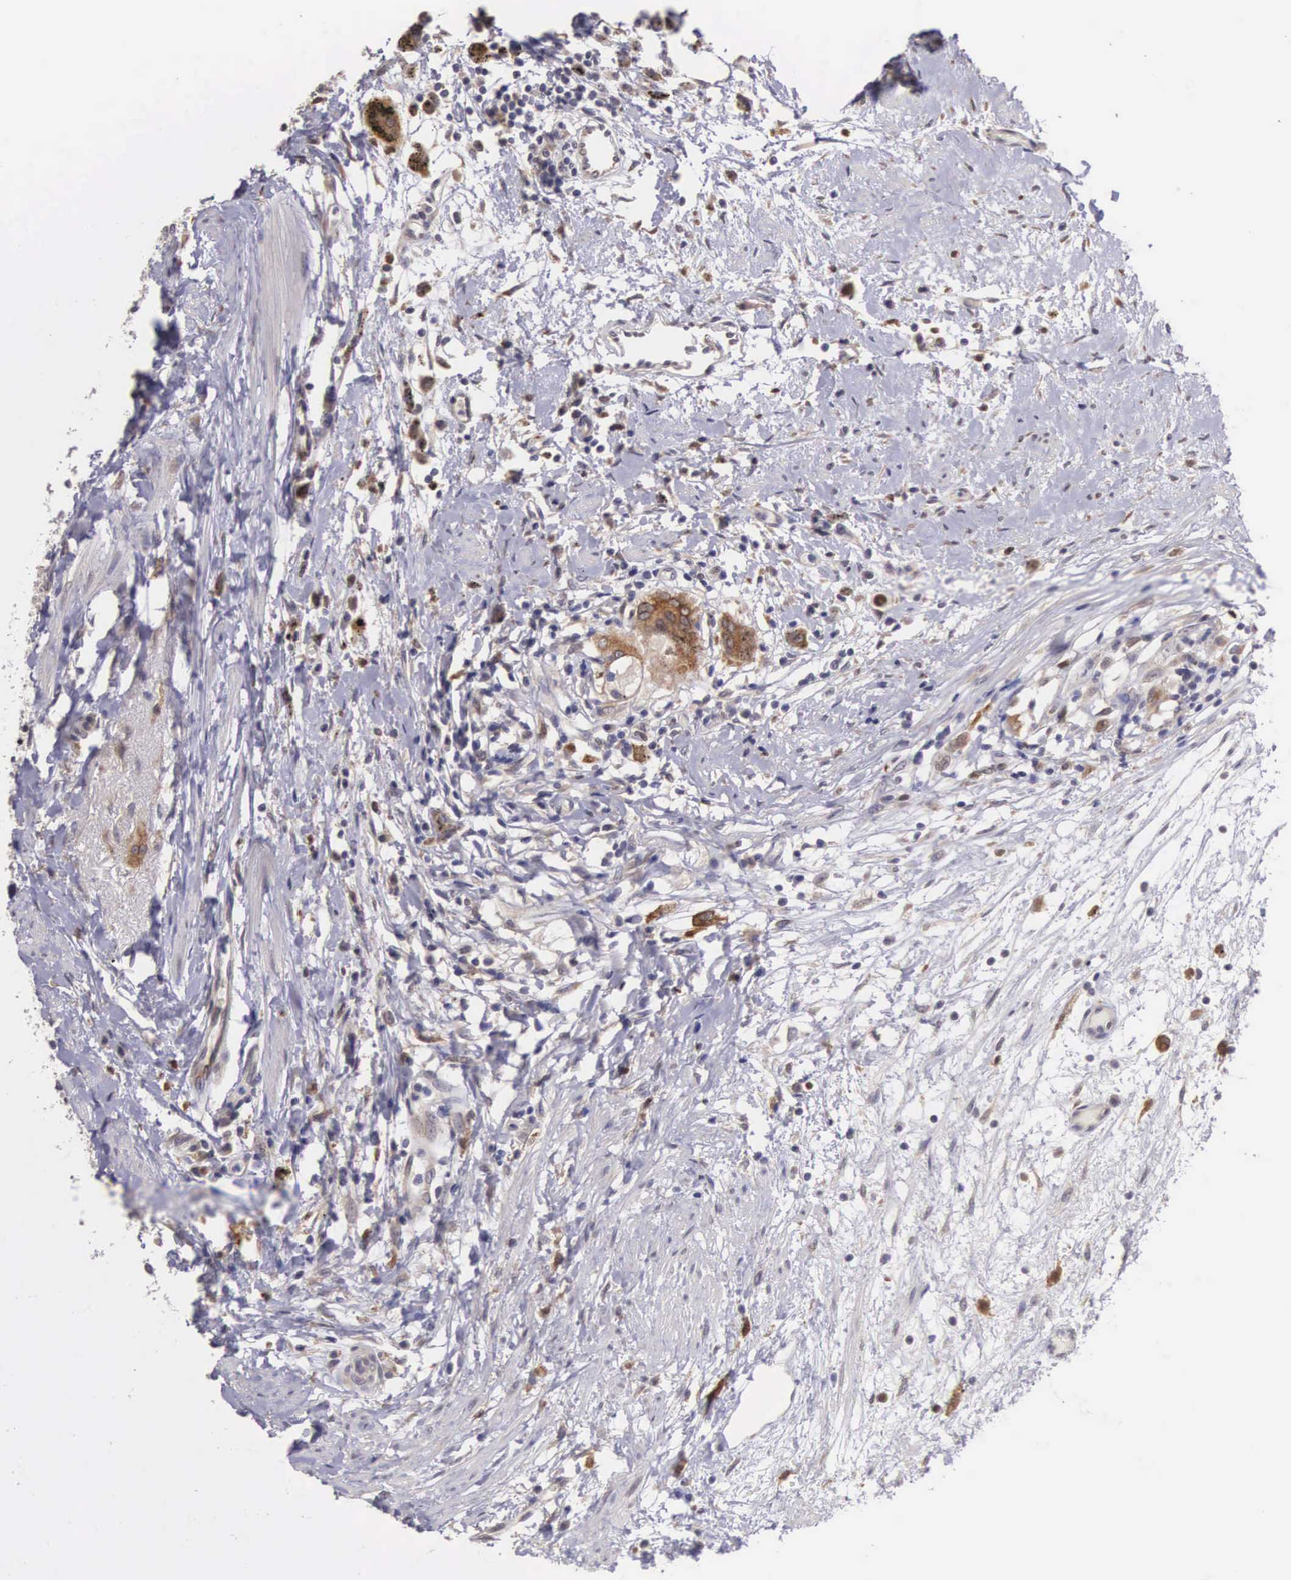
{"staining": {"intensity": "weak", "quantity": "25%-75%", "location": "cytoplasmic/membranous,nuclear"}, "tissue": "urothelial cancer", "cell_type": "Tumor cells", "image_type": "cancer", "snomed": [{"axis": "morphology", "description": "Urothelial carcinoma, High grade"}, {"axis": "topography", "description": "Urinary bladder"}], "caption": "Approximately 25%-75% of tumor cells in urothelial cancer demonstrate weak cytoplasmic/membranous and nuclear protein expression as visualized by brown immunohistochemical staining.", "gene": "CDC45", "patient": {"sex": "male", "age": 78}}